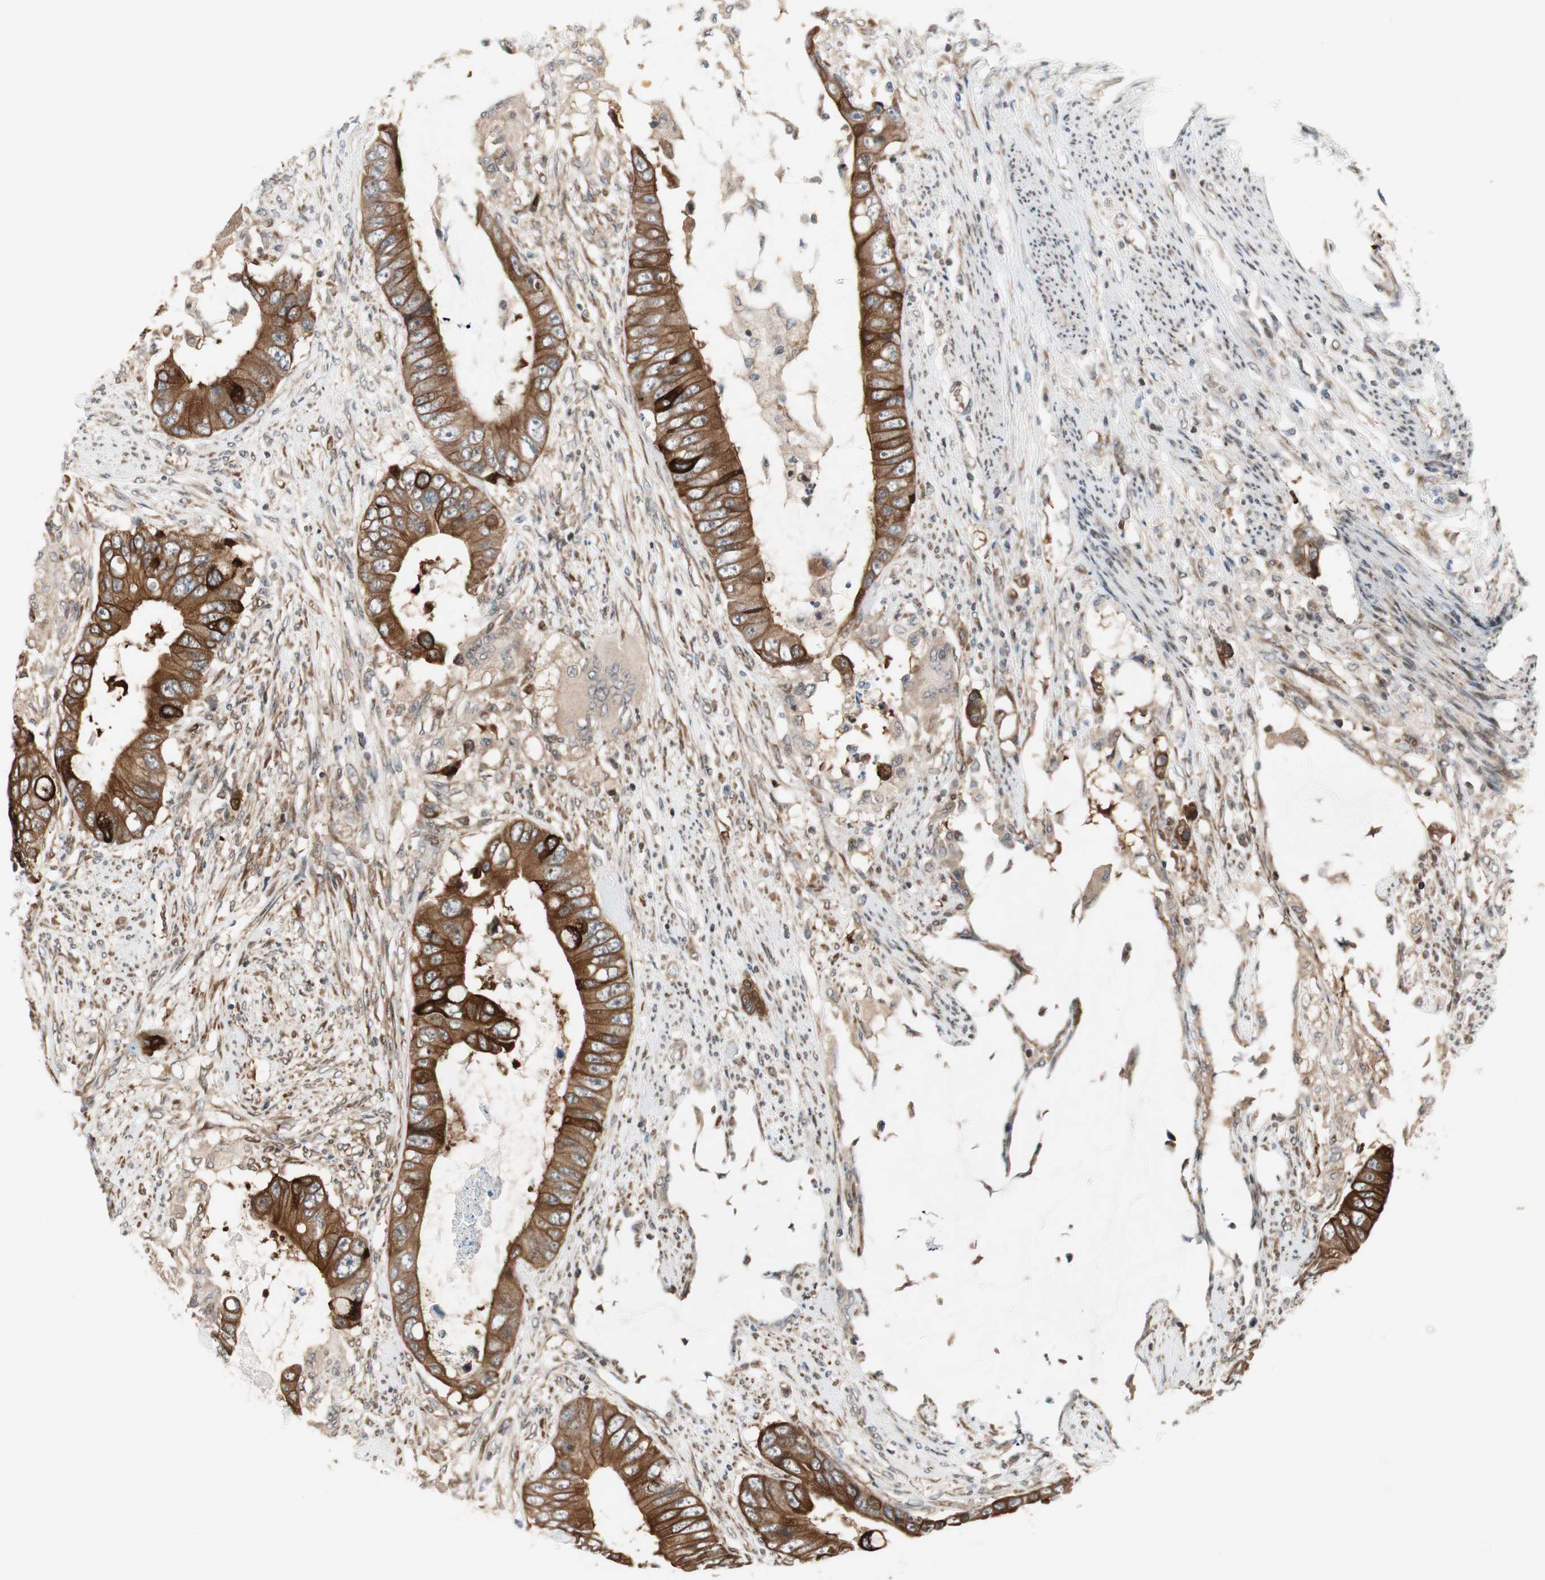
{"staining": {"intensity": "strong", "quantity": ">75%", "location": "cytoplasmic/membranous"}, "tissue": "colorectal cancer", "cell_type": "Tumor cells", "image_type": "cancer", "snomed": [{"axis": "morphology", "description": "Adenocarcinoma, NOS"}, {"axis": "topography", "description": "Rectum"}], "caption": "A micrograph of colorectal adenocarcinoma stained for a protein demonstrates strong cytoplasmic/membranous brown staining in tumor cells. (DAB IHC, brown staining for protein, blue staining for nuclei).", "gene": "ZNF512B", "patient": {"sex": "female", "age": 77}}